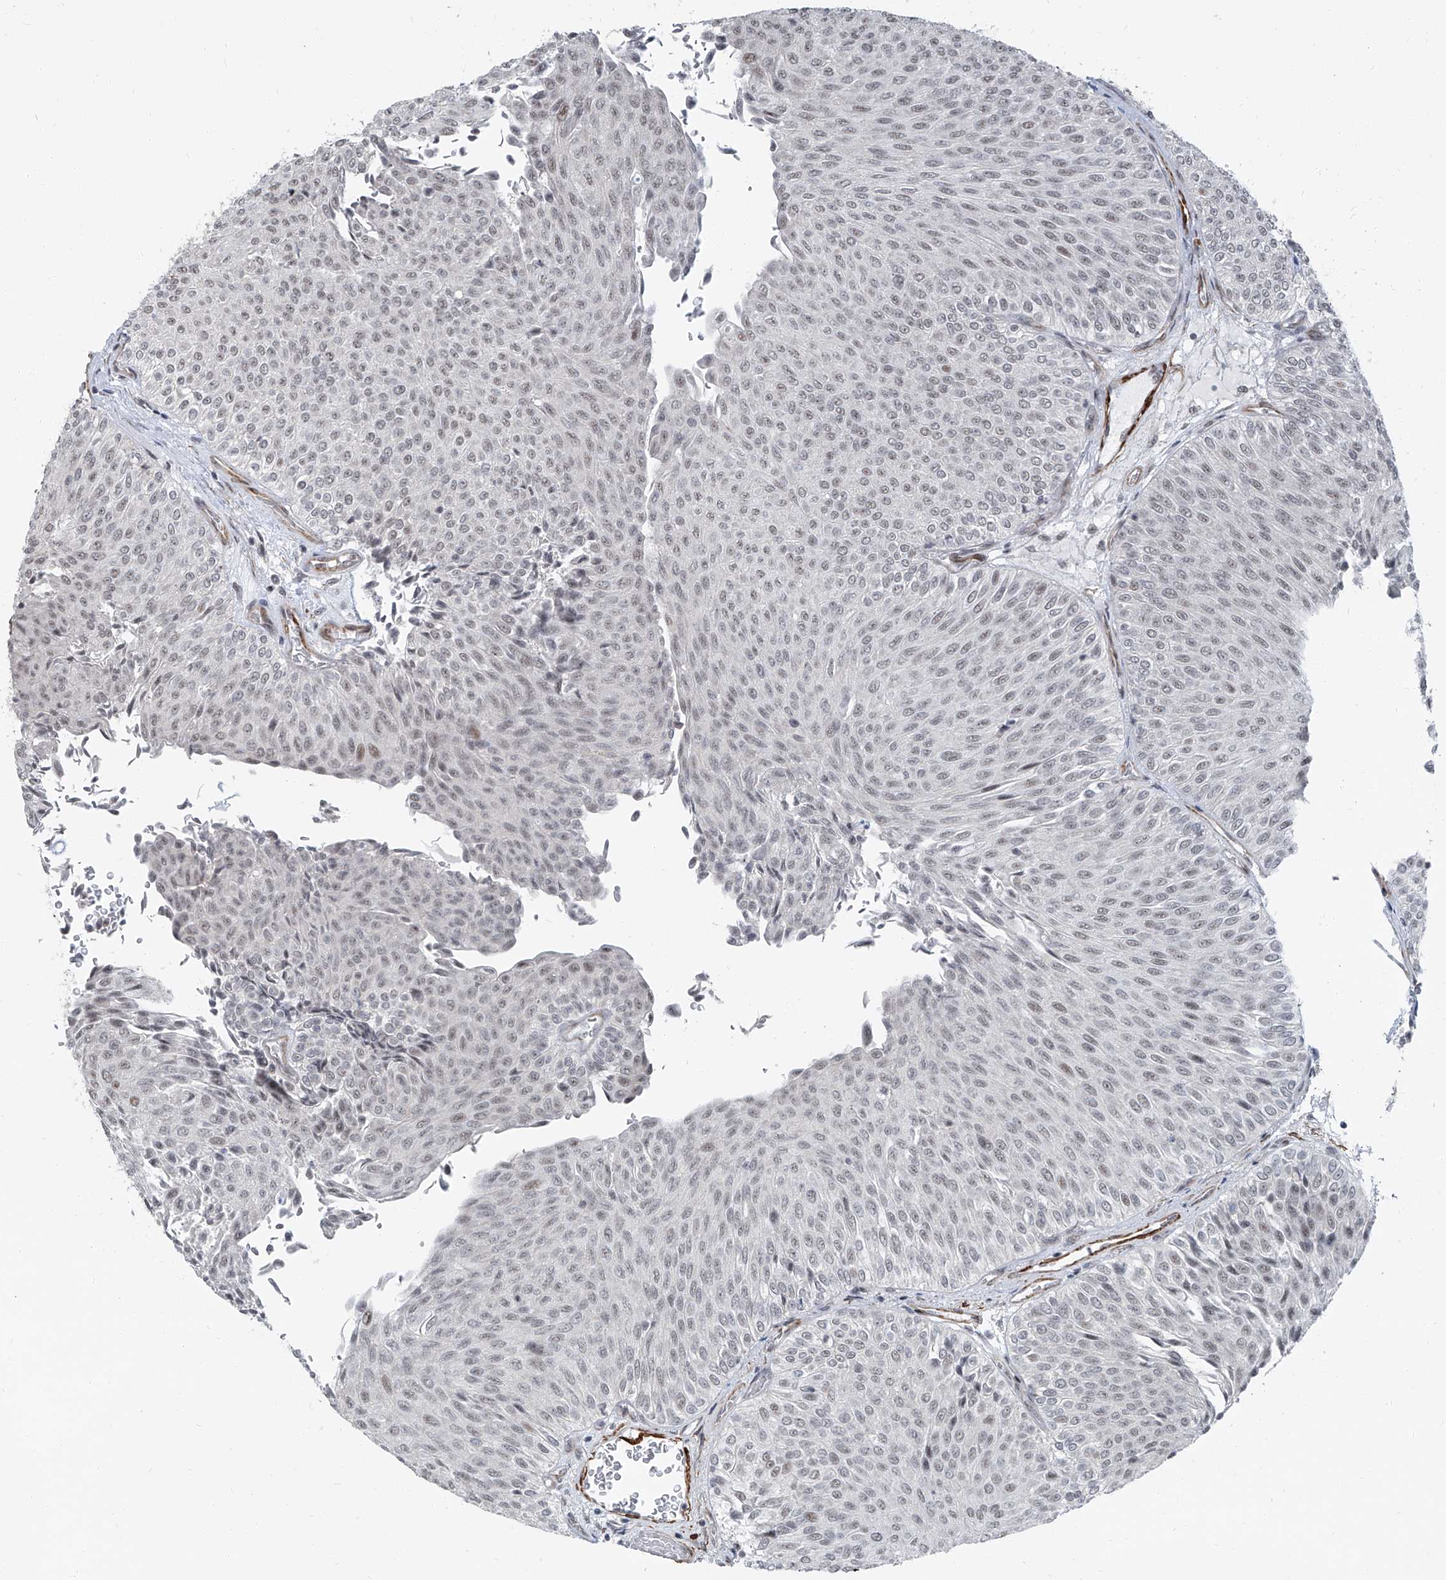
{"staining": {"intensity": "weak", "quantity": "<25%", "location": "nuclear"}, "tissue": "urothelial cancer", "cell_type": "Tumor cells", "image_type": "cancer", "snomed": [{"axis": "morphology", "description": "Urothelial carcinoma, Low grade"}, {"axis": "topography", "description": "Urinary bladder"}], "caption": "Immunohistochemistry (IHC) of urothelial cancer displays no staining in tumor cells. (DAB immunohistochemistry visualized using brightfield microscopy, high magnification).", "gene": "TXLNB", "patient": {"sex": "male", "age": 78}}